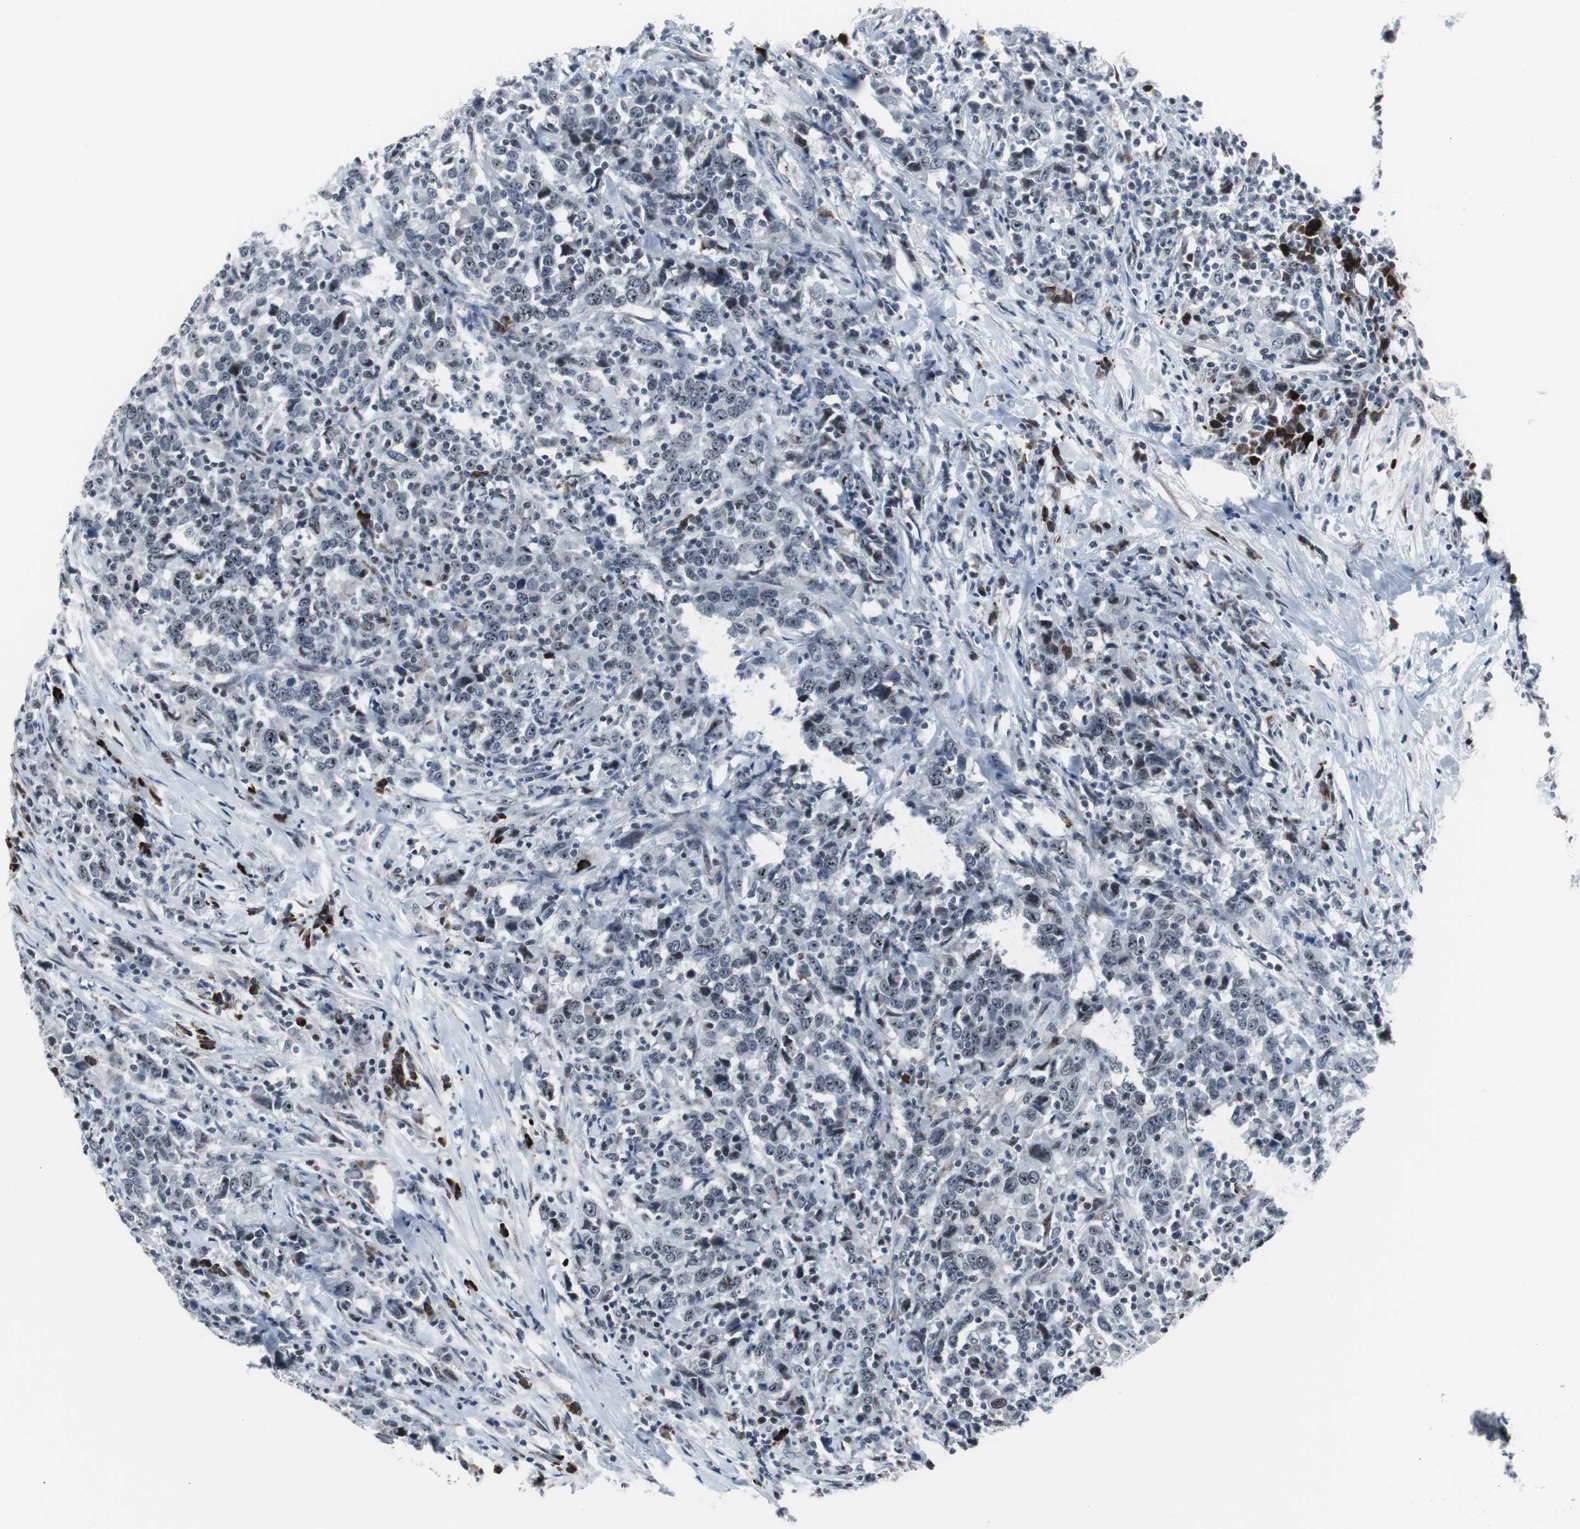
{"staining": {"intensity": "negative", "quantity": "none", "location": "none"}, "tissue": "urothelial cancer", "cell_type": "Tumor cells", "image_type": "cancer", "snomed": [{"axis": "morphology", "description": "Urothelial carcinoma, High grade"}, {"axis": "topography", "description": "Urinary bladder"}], "caption": "Human high-grade urothelial carcinoma stained for a protein using immunohistochemistry shows no positivity in tumor cells.", "gene": "DOK1", "patient": {"sex": "male", "age": 61}}